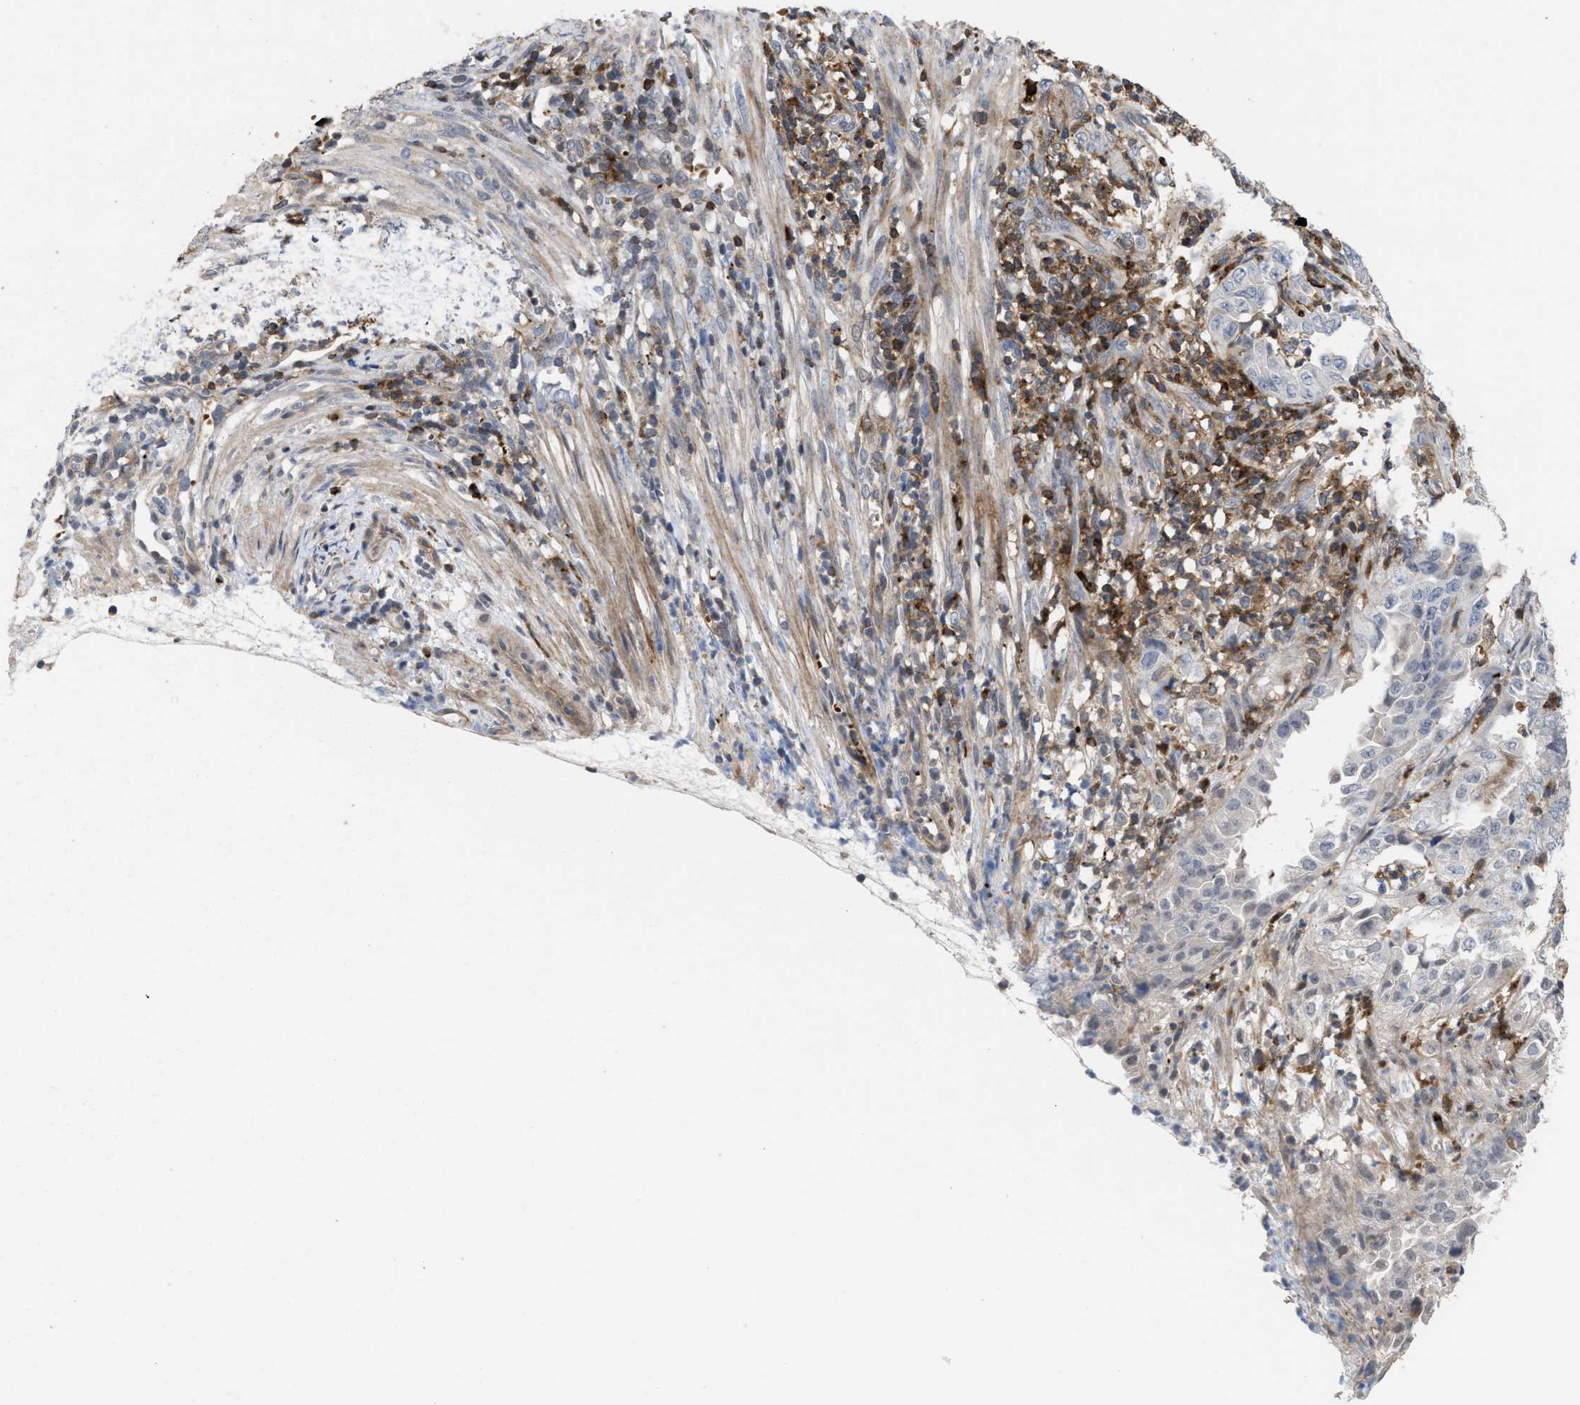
{"staining": {"intensity": "negative", "quantity": "none", "location": "none"}, "tissue": "endometrial cancer", "cell_type": "Tumor cells", "image_type": "cancer", "snomed": [{"axis": "morphology", "description": "Adenocarcinoma, NOS"}, {"axis": "topography", "description": "Endometrium"}], "caption": "Tumor cells show no significant positivity in endometrial cancer (adenocarcinoma).", "gene": "PTPRE", "patient": {"sex": "female", "age": 51}}